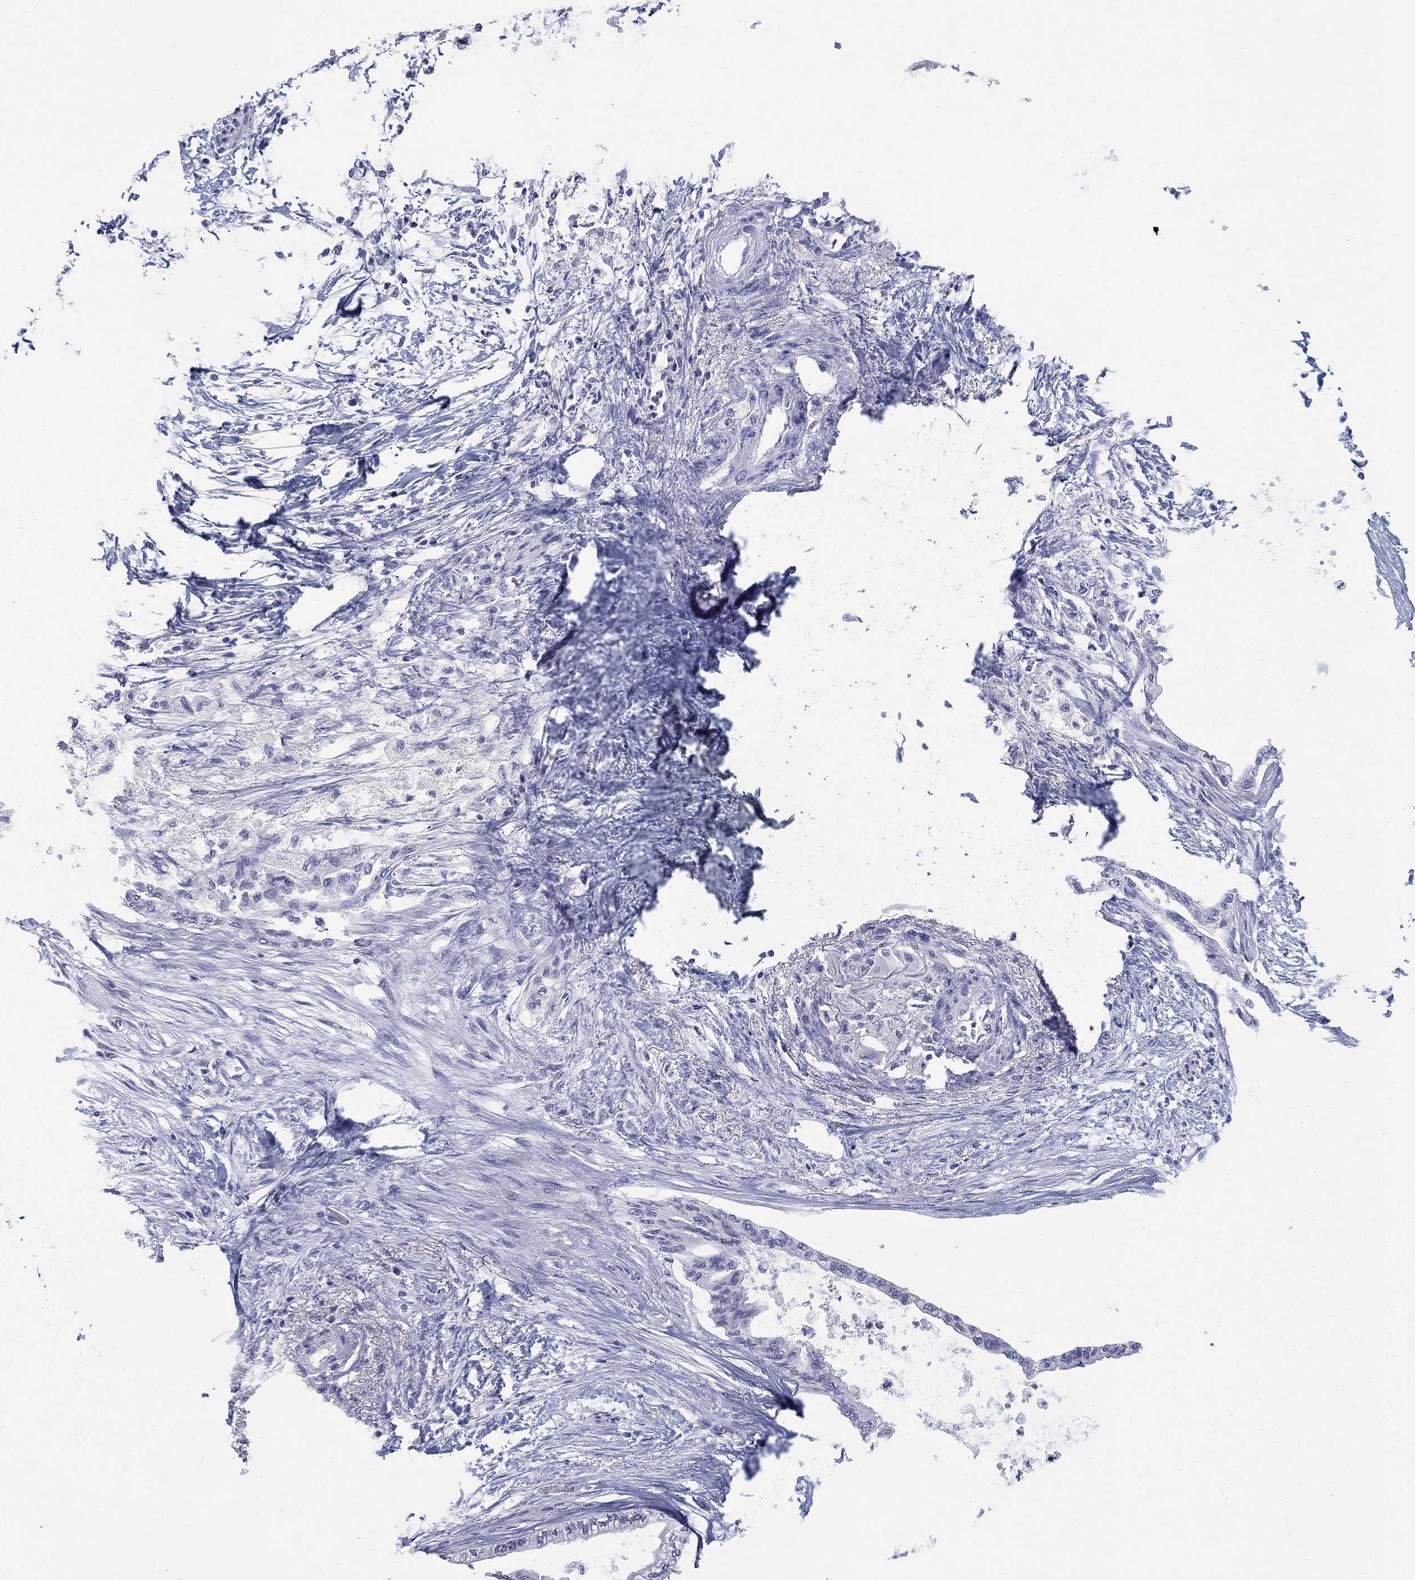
{"staining": {"intensity": "negative", "quantity": "none", "location": "none"}, "tissue": "pancreatic cancer", "cell_type": "Tumor cells", "image_type": "cancer", "snomed": [{"axis": "morphology", "description": "Normal tissue, NOS"}, {"axis": "morphology", "description": "Adenocarcinoma, NOS"}, {"axis": "topography", "description": "Pancreas"}, {"axis": "topography", "description": "Duodenum"}], "caption": "Immunohistochemistry (IHC) of human pancreatic cancer demonstrates no expression in tumor cells.", "gene": "ATP6V1G2", "patient": {"sex": "female", "age": 60}}